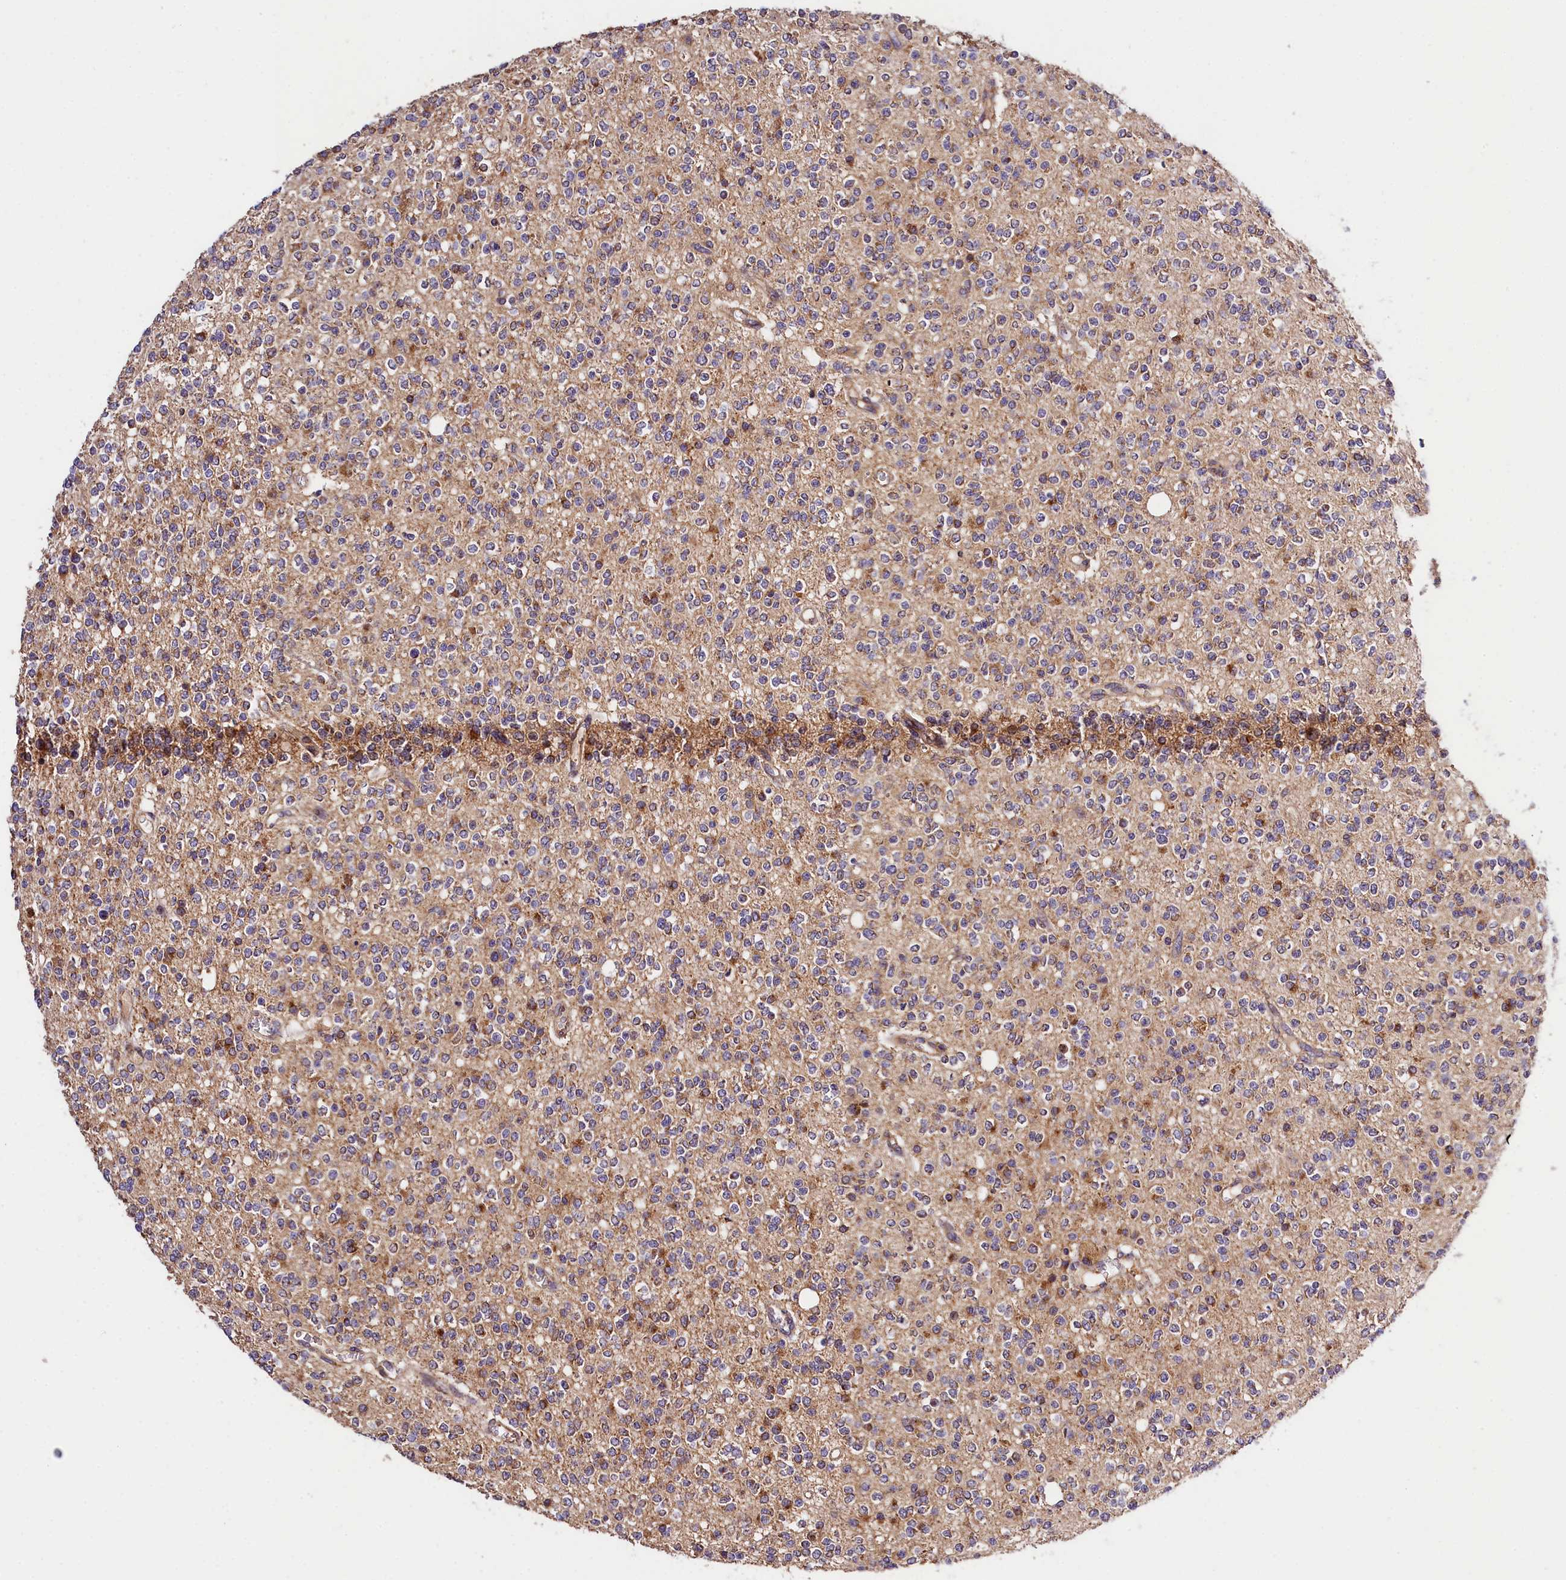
{"staining": {"intensity": "moderate", "quantity": "<25%", "location": "cytoplasmic/membranous"}, "tissue": "glioma", "cell_type": "Tumor cells", "image_type": "cancer", "snomed": [{"axis": "morphology", "description": "Glioma, malignant, High grade"}, {"axis": "topography", "description": "Brain"}], "caption": "A brown stain highlights moderate cytoplasmic/membranous staining of a protein in glioma tumor cells. The protein is shown in brown color, while the nuclei are stained blue.", "gene": "KPTN", "patient": {"sex": "male", "age": 34}}